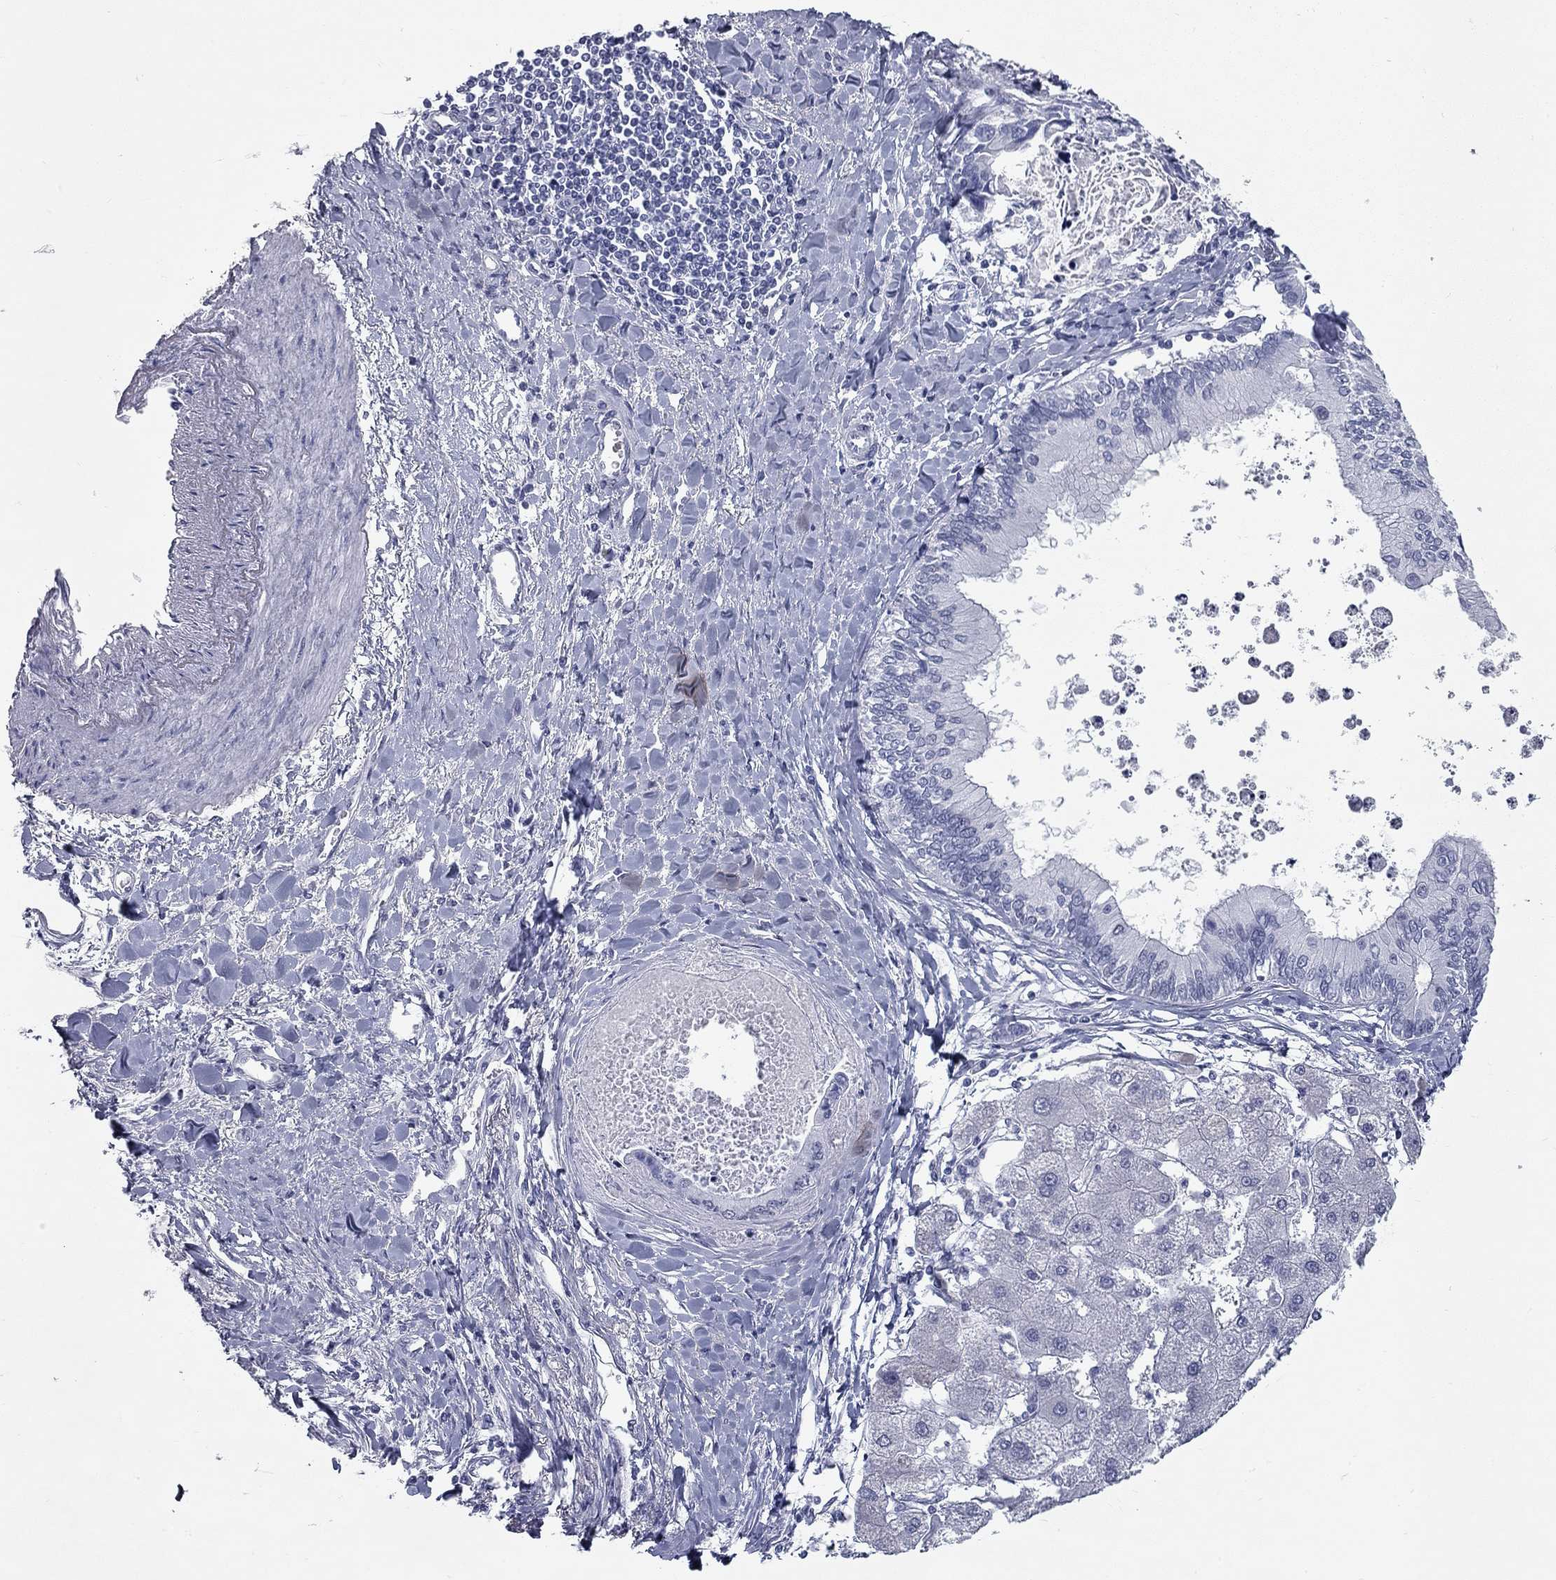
{"staining": {"intensity": "negative", "quantity": "none", "location": "none"}, "tissue": "liver cancer", "cell_type": "Tumor cells", "image_type": "cancer", "snomed": [{"axis": "morphology", "description": "Cholangiocarcinoma"}, {"axis": "topography", "description": "Liver"}], "caption": "A high-resolution histopathology image shows immunohistochemistry (IHC) staining of liver cancer (cholangiocarcinoma), which demonstrates no significant staining in tumor cells.", "gene": "ASF1B", "patient": {"sex": "male", "age": 66}}